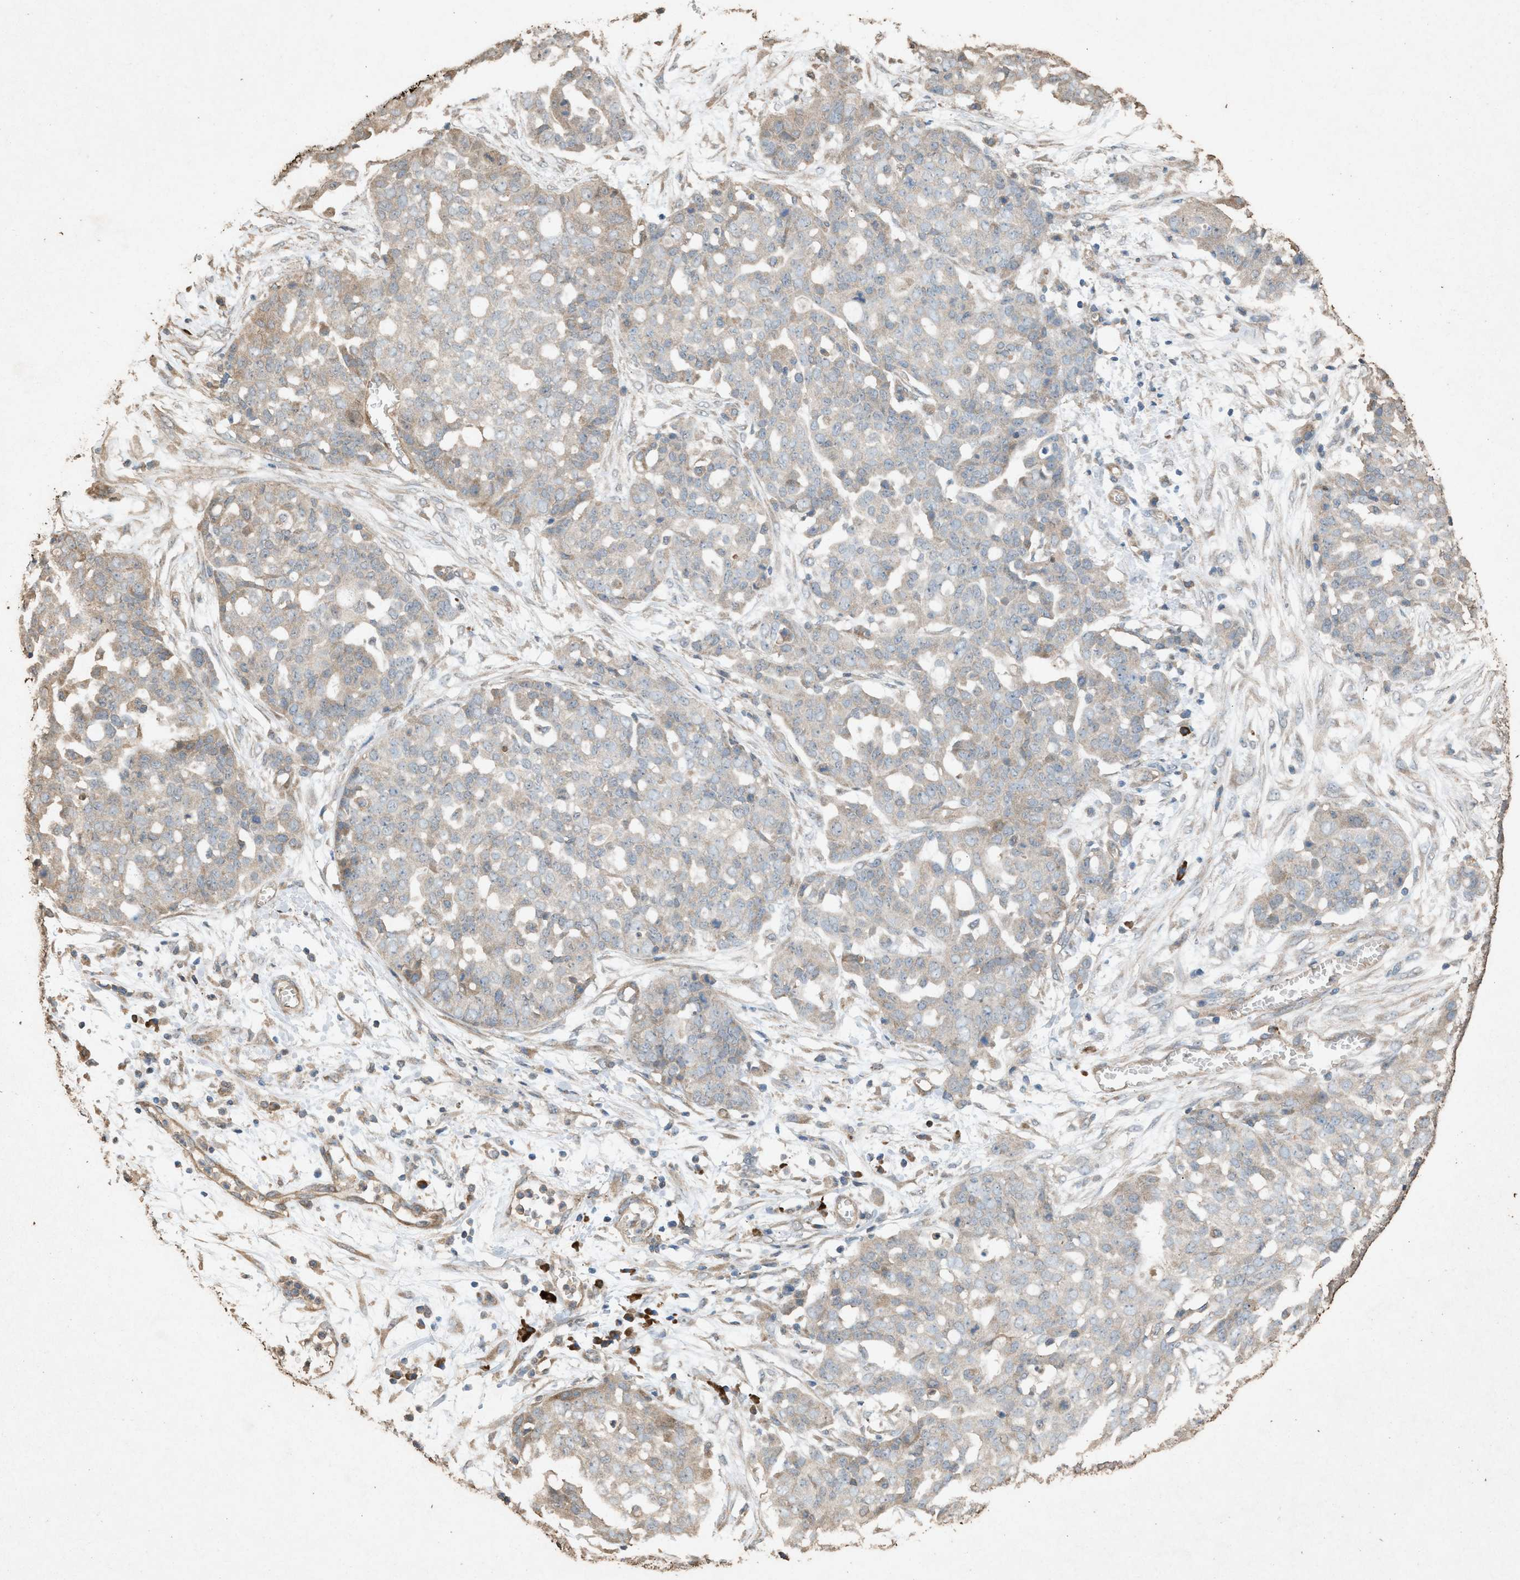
{"staining": {"intensity": "weak", "quantity": "<25%", "location": "cytoplasmic/membranous"}, "tissue": "ovarian cancer", "cell_type": "Tumor cells", "image_type": "cancer", "snomed": [{"axis": "morphology", "description": "Cystadenocarcinoma, serous, NOS"}, {"axis": "topography", "description": "Soft tissue"}, {"axis": "topography", "description": "Ovary"}], "caption": "IHC of ovarian cancer (serous cystadenocarcinoma) shows no expression in tumor cells.", "gene": "DCAF7", "patient": {"sex": "female", "age": 57}}